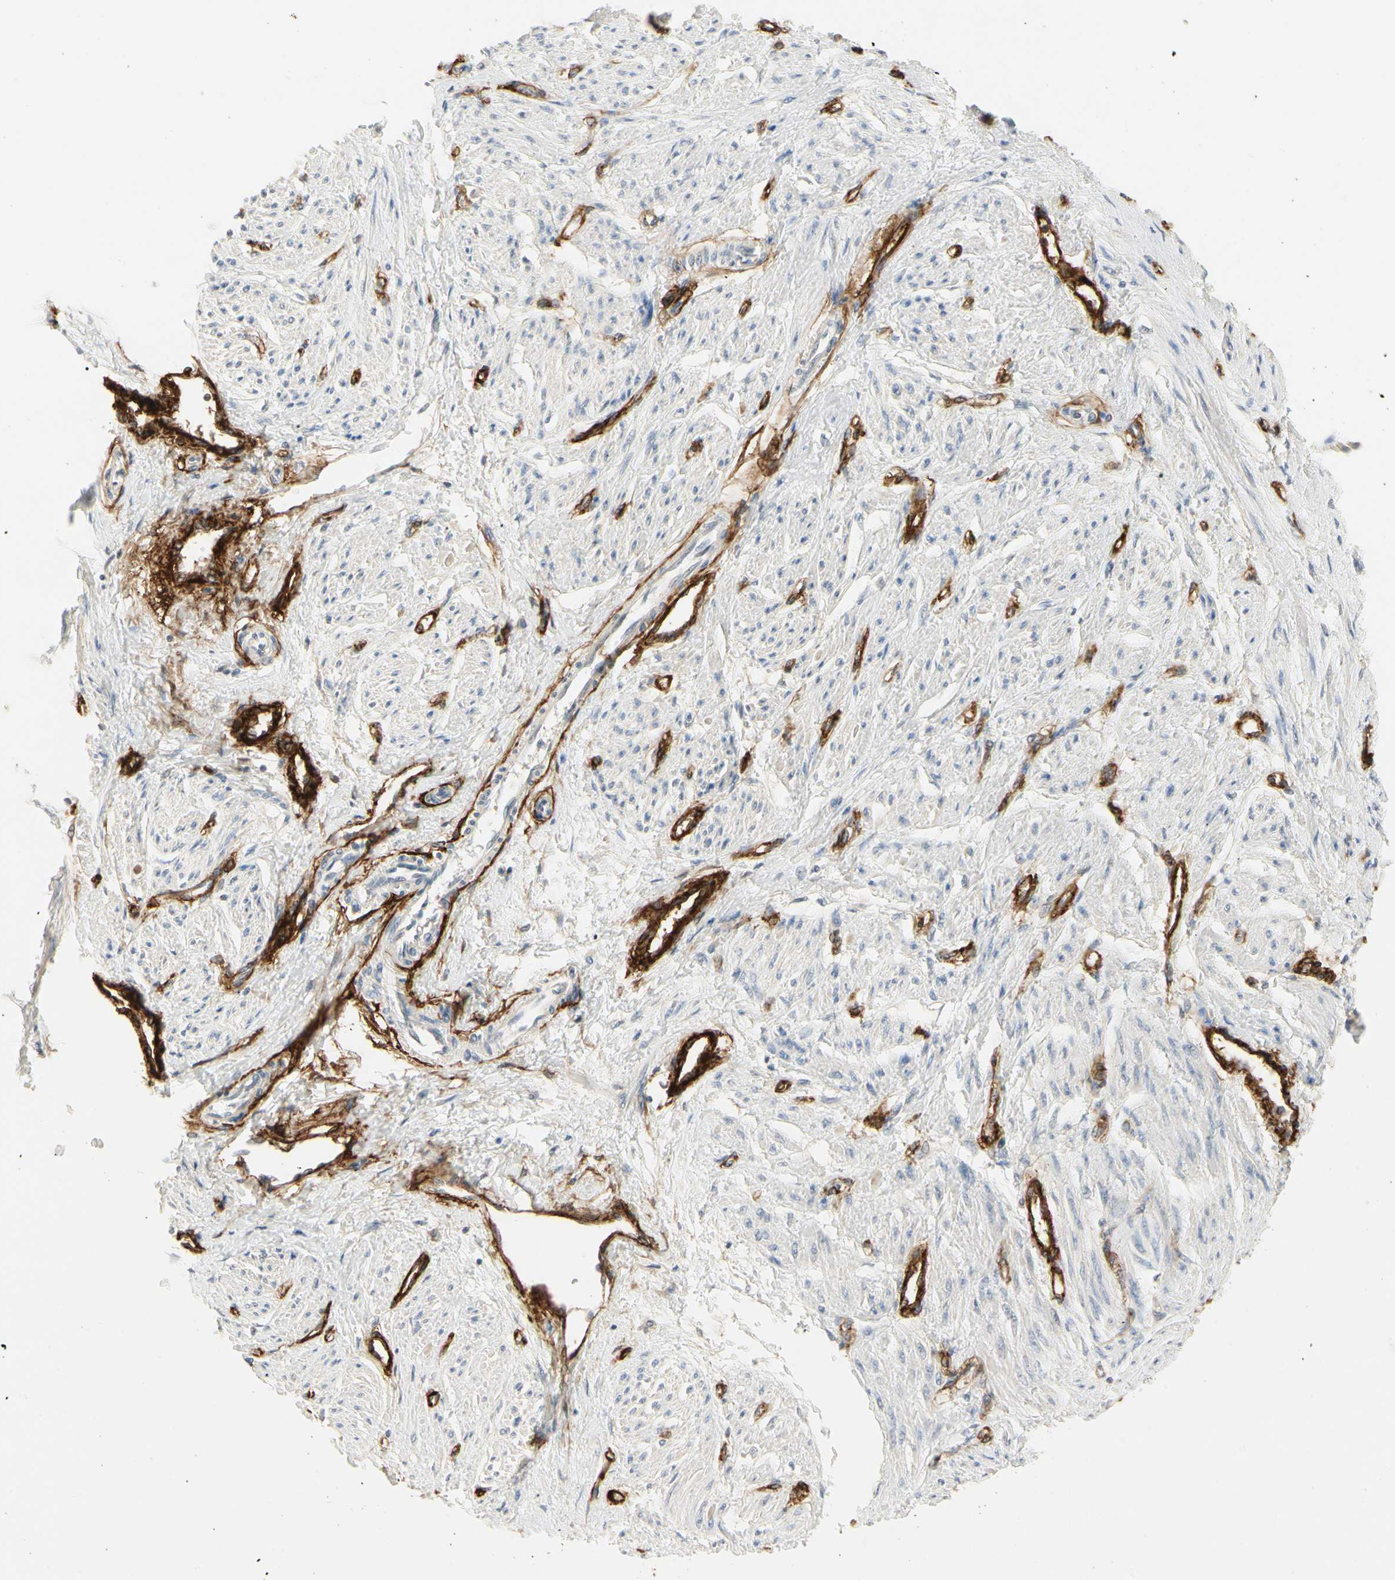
{"staining": {"intensity": "negative", "quantity": "none", "location": "none"}, "tissue": "smooth muscle", "cell_type": "Smooth muscle cells", "image_type": "normal", "snomed": [{"axis": "morphology", "description": "Normal tissue, NOS"}, {"axis": "topography", "description": "Smooth muscle"}, {"axis": "topography", "description": "Uterus"}], "caption": "DAB immunohistochemical staining of unremarkable smooth muscle demonstrates no significant staining in smooth muscle cells. (Brightfield microscopy of DAB immunohistochemistry at high magnification).", "gene": "GGT5", "patient": {"sex": "female", "age": 39}}